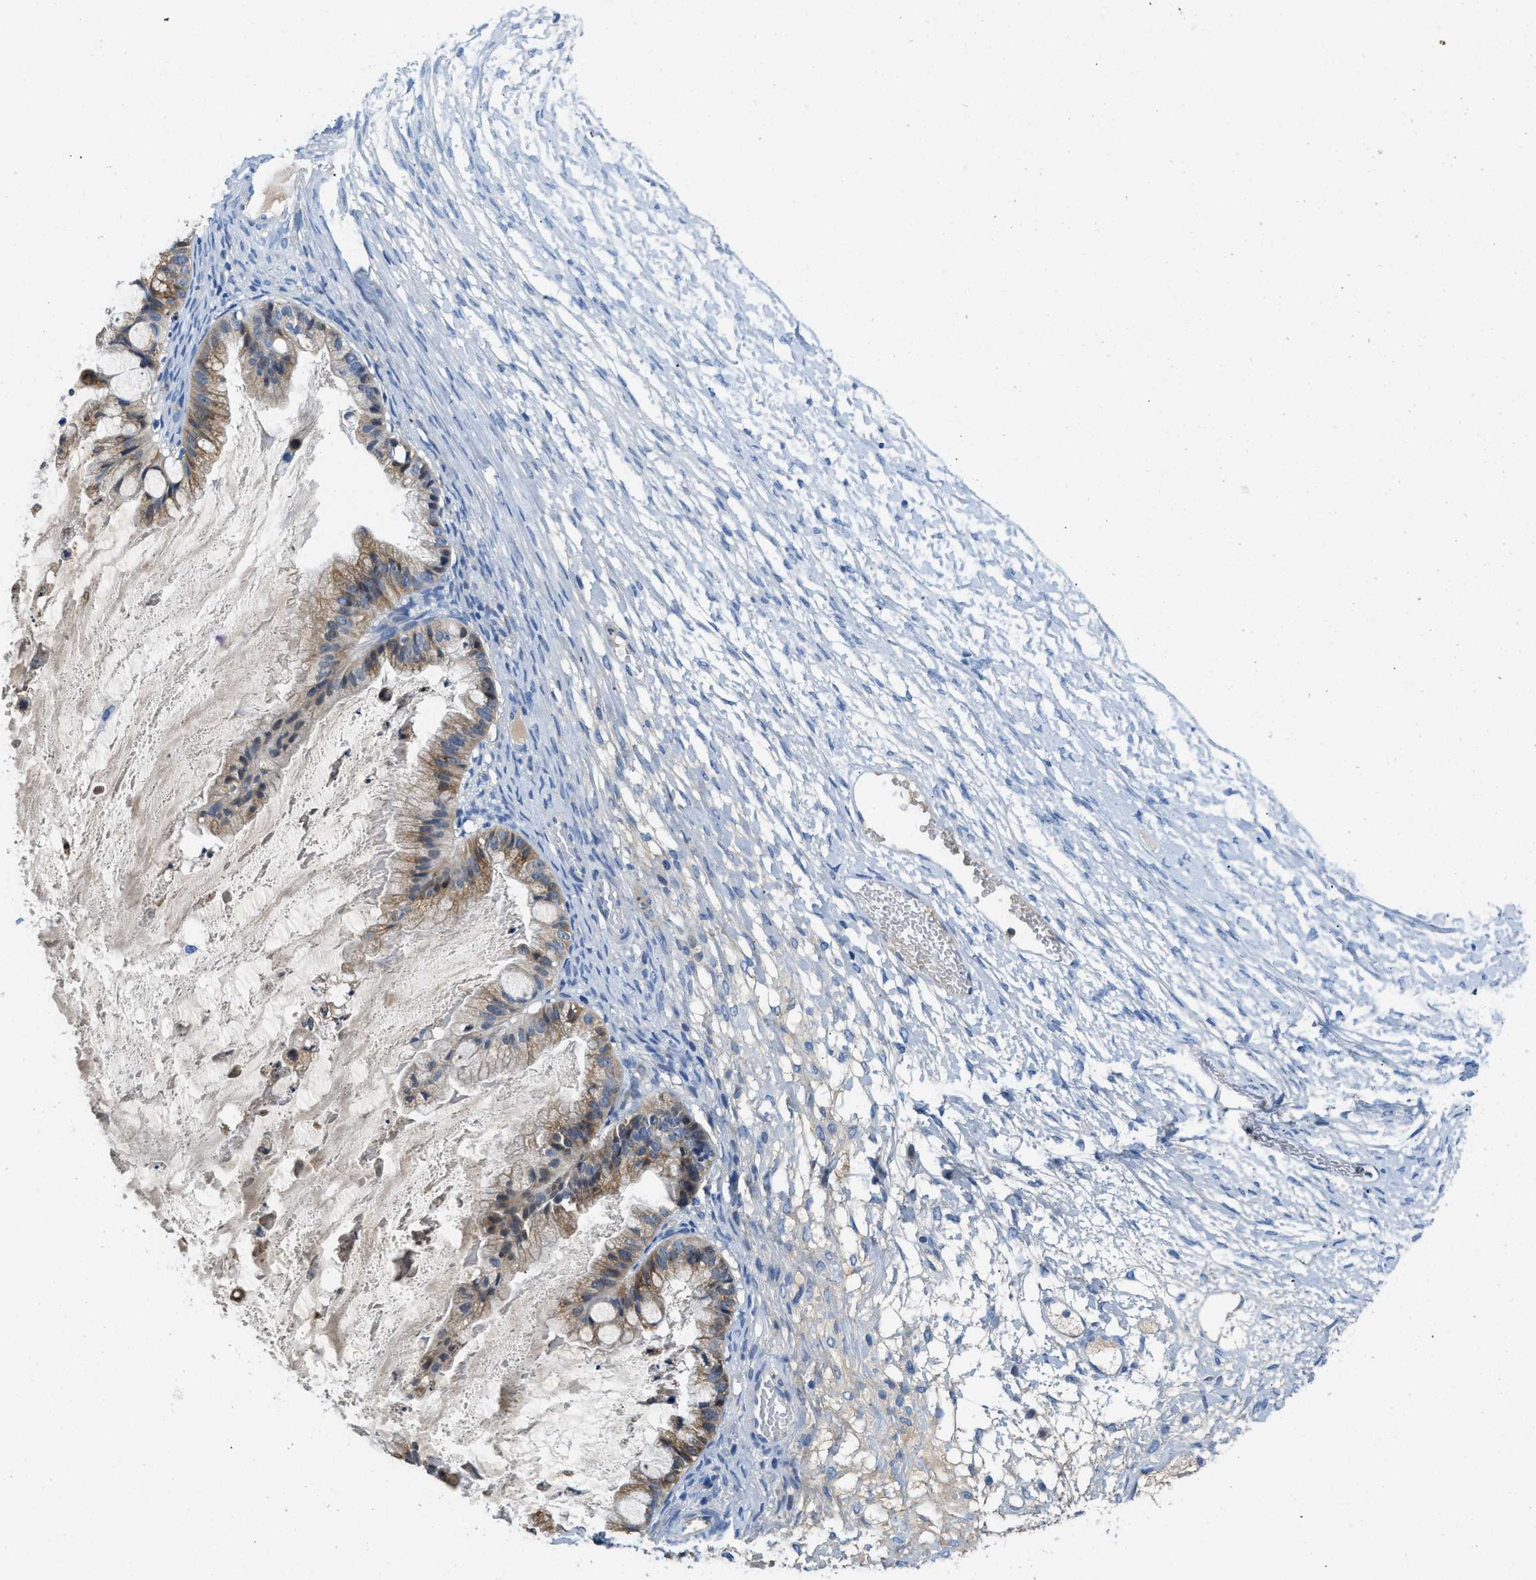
{"staining": {"intensity": "moderate", "quantity": "25%-75%", "location": "cytoplasmic/membranous"}, "tissue": "ovarian cancer", "cell_type": "Tumor cells", "image_type": "cancer", "snomed": [{"axis": "morphology", "description": "Cystadenocarcinoma, mucinous, NOS"}, {"axis": "topography", "description": "Ovary"}], "caption": "Brown immunohistochemical staining in ovarian cancer exhibits moderate cytoplasmic/membranous staining in approximately 25%-75% of tumor cells.", "gene": "SPEG", "patient": {"sex": "female", "age": 57}}